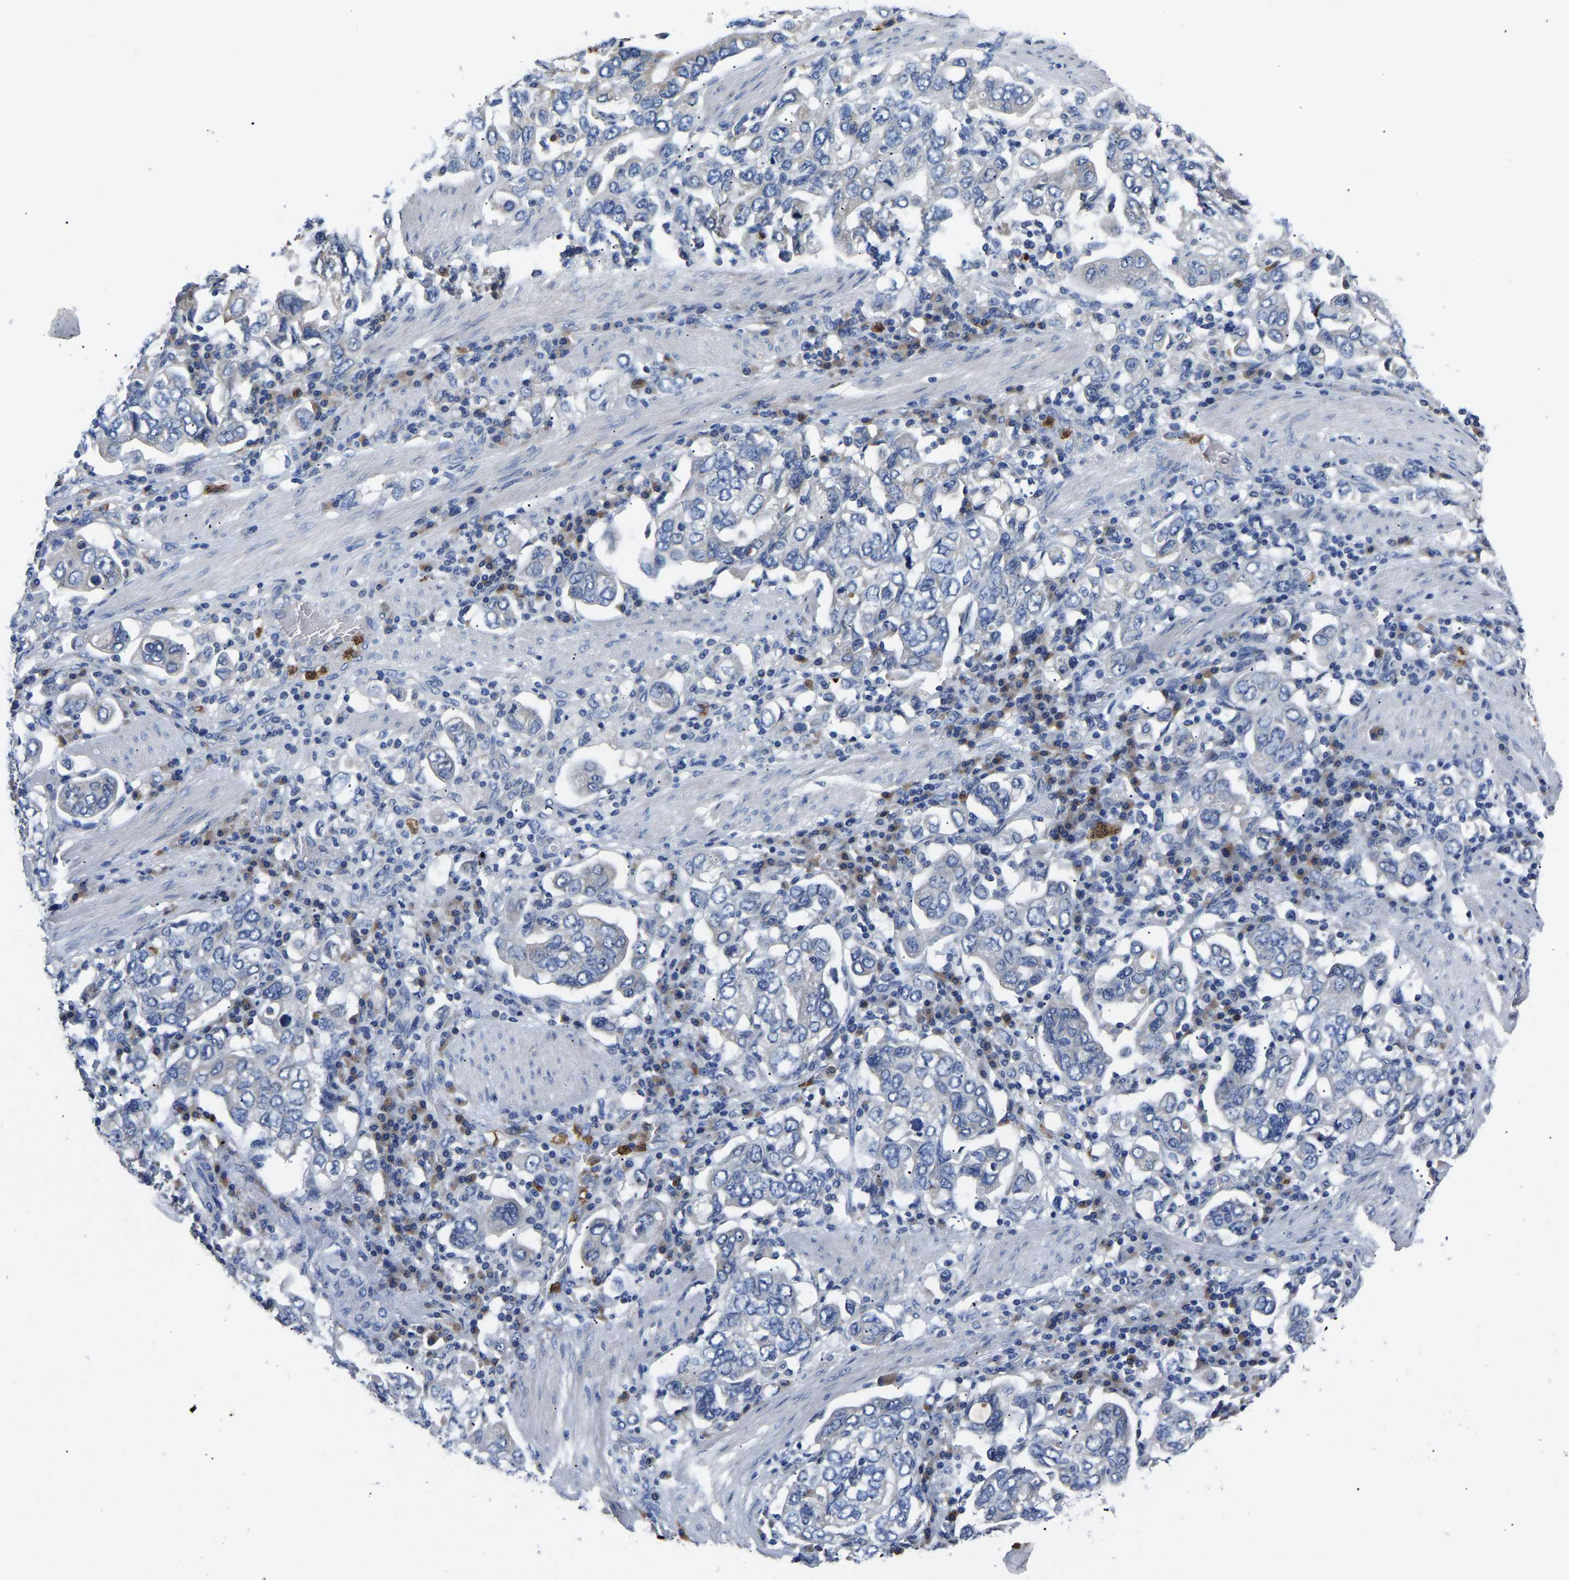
{"staining": {"intensity": "negative", "quantity": "none", "location": "none"}, "tissue": "stomach cancer", "cell_type": "Tumor cells", "image_type": "cancer", "snomed": [{"axis": "morphology", "description": "Adenocarcinoma, NOS"}, {"axis": "topography", "description": "Stomach, upper"}], "caption": "Stomach cancer was stained to show a protein in brown. There is no significant staining in tumor cells. The staining was performed using DAB (3,3'-diaminobenzidine) to visualize the protein expression in brown, while the nuclei were stained in blue with hematoxylin (Magnification: 20x).", "gene": "TOR1B", "patient": {"sex": "male", "age": 62}}